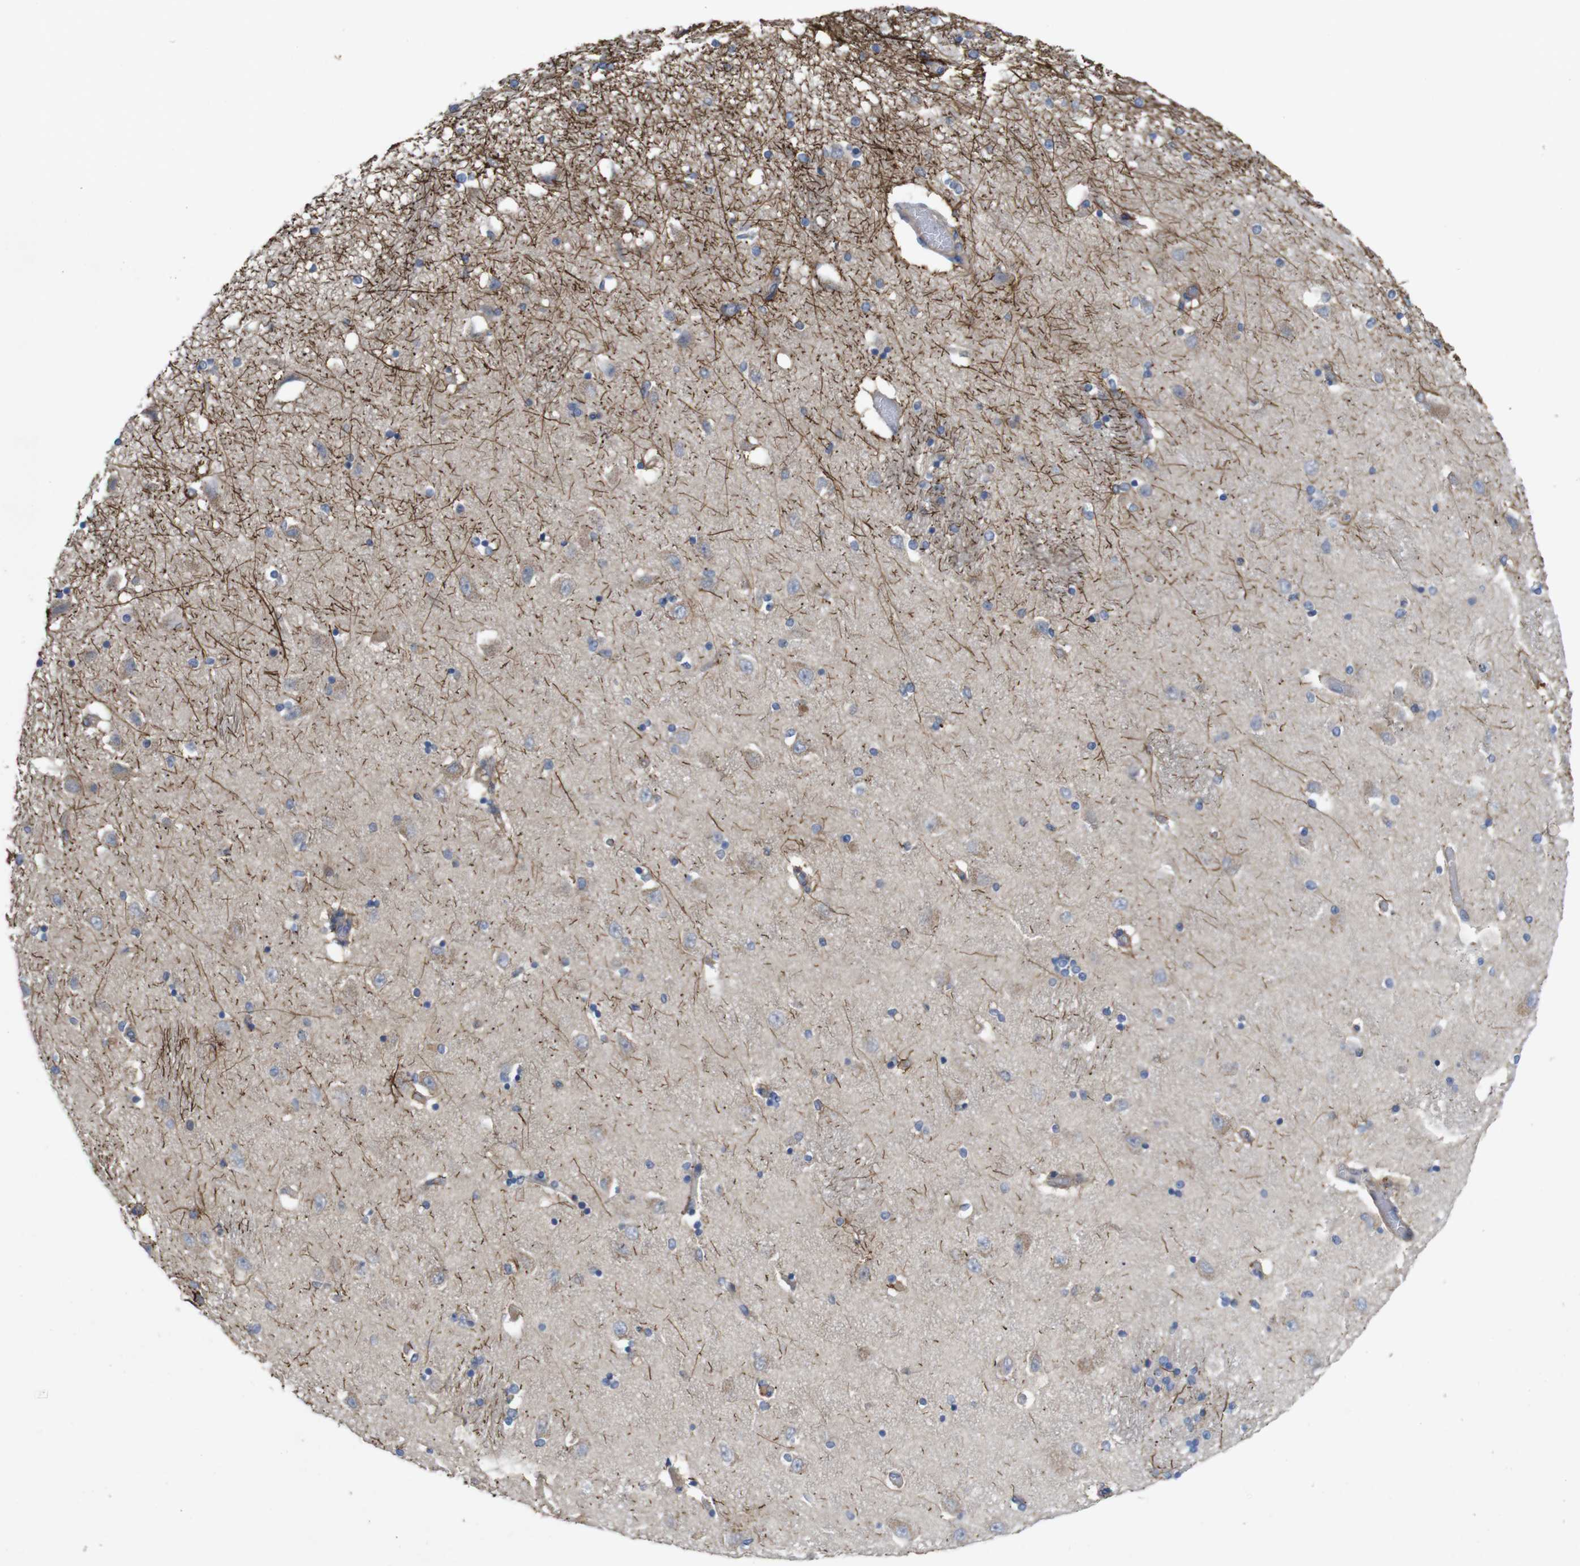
{"staining": {"intensity": "strong", "quantity": "<25%", "location": "cytoplasmic/membranous"}, "tissue": "hippocampus", "cell_type": "Glial cells", "image_type": "normal", "snomed": [{"axis": "morphology", "description": "Normal tissue, NOS"}, {"axis": "topography", "description": "Hippocampus"}], "caption": "Strong cytoplasmic/membranous protein positivity is seen in approximately <25% of glial cells in hippocampus. The protein is shown in brown color, while the nuclei are stained blue.", "gene": "KIDINS220", "patient": {"sex": "female", "age": 54}}